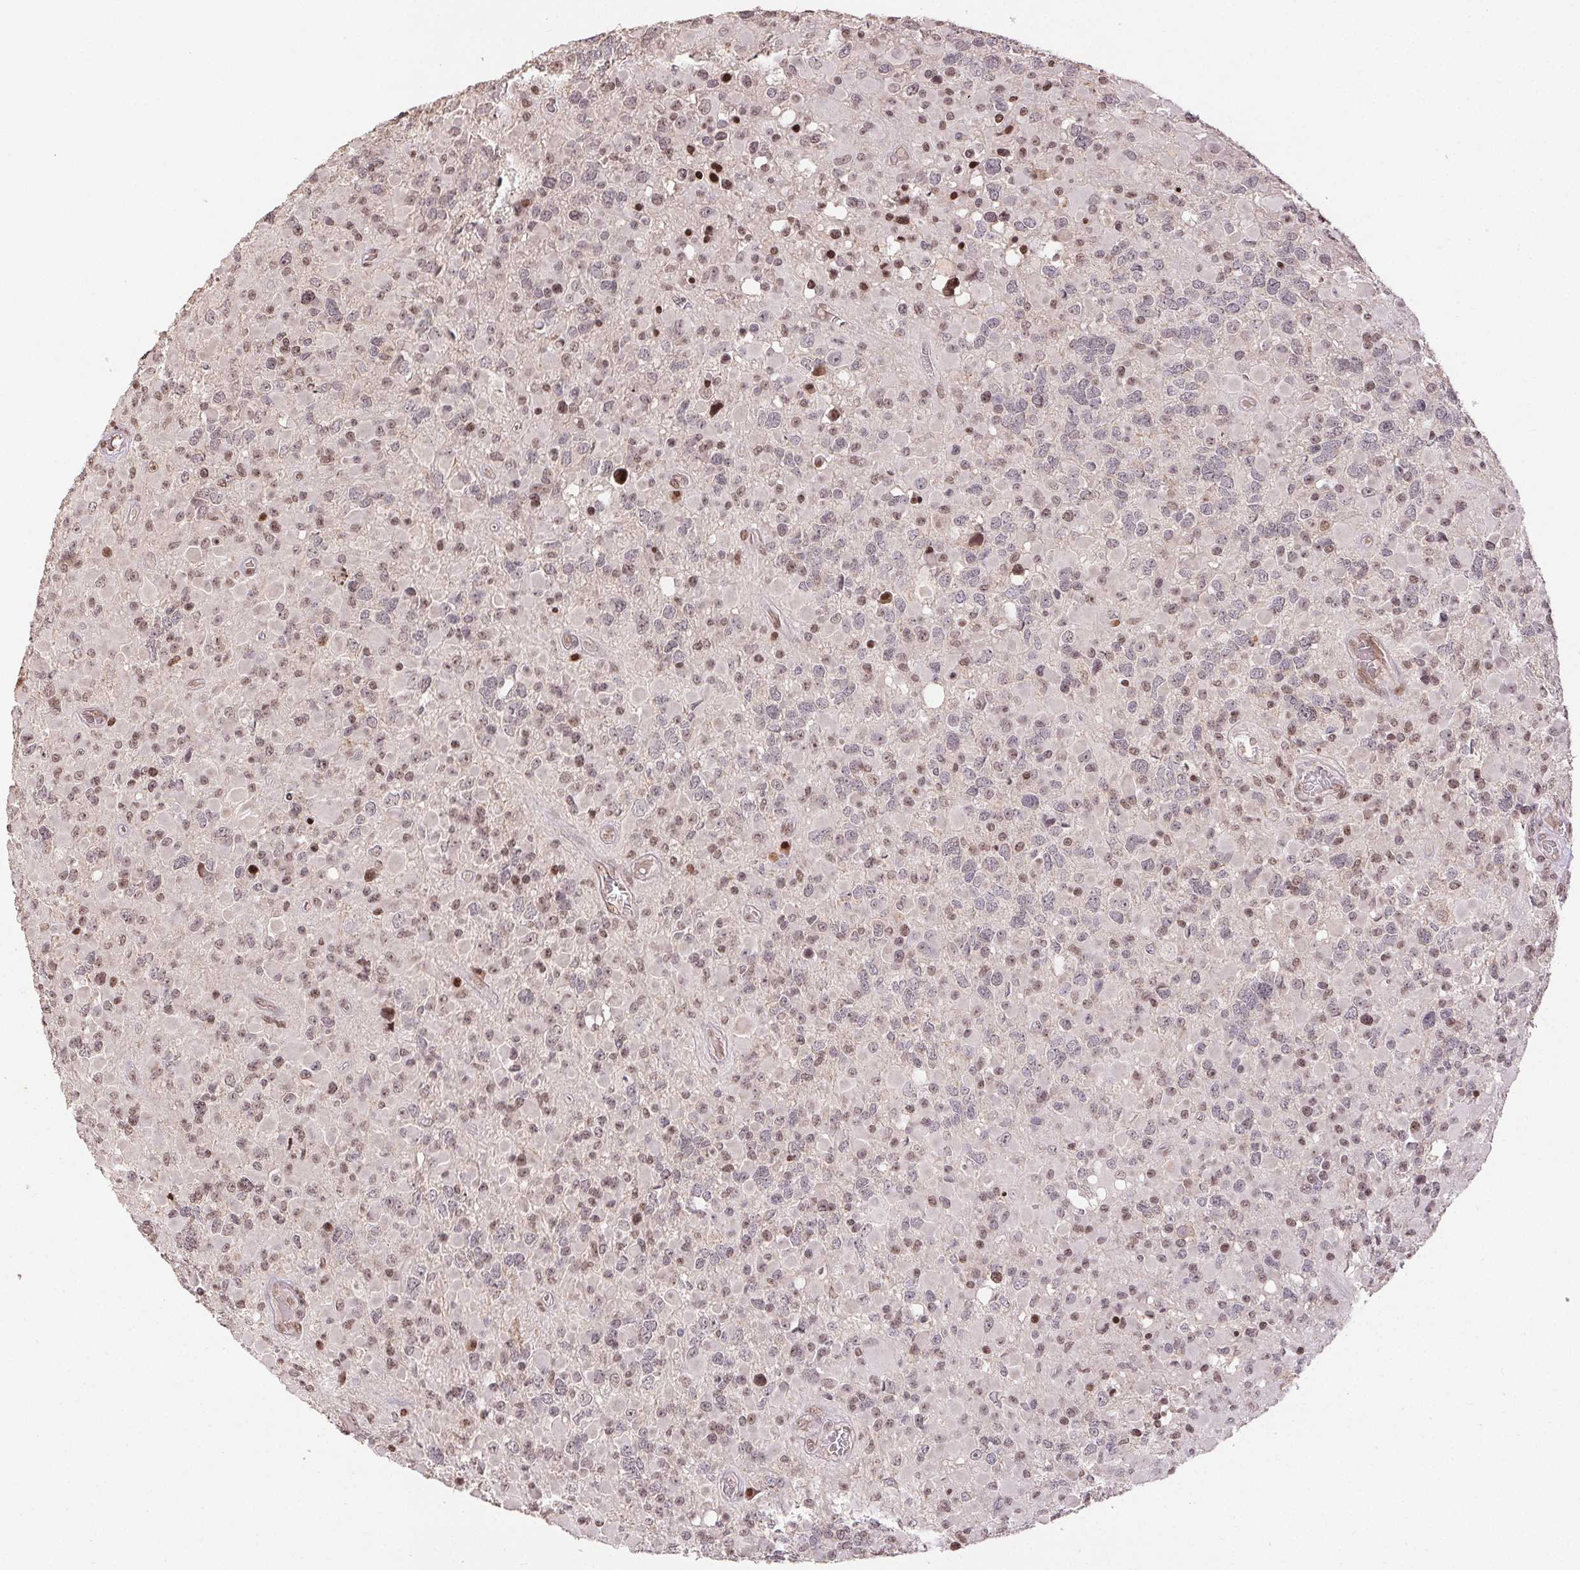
{"staining": {"intensity": "weak", "quantity": "25%-75%", "location": "nuclear"}, "tissue": "glioma", "cell_type": "Tumor cells", "image_type": "cancer", "snomed": [{"axis": "morphology", "description": "Glioma, malignant, High grade"}, {"axis": "topography", "description": "Brain"}], "caption": "Malignant high-grade glioma stained with a protein marker exhibits weak staining in tumor cells.", "gene": "MAPKAPK2", "patient": {"sex": "female", "age": 40}}